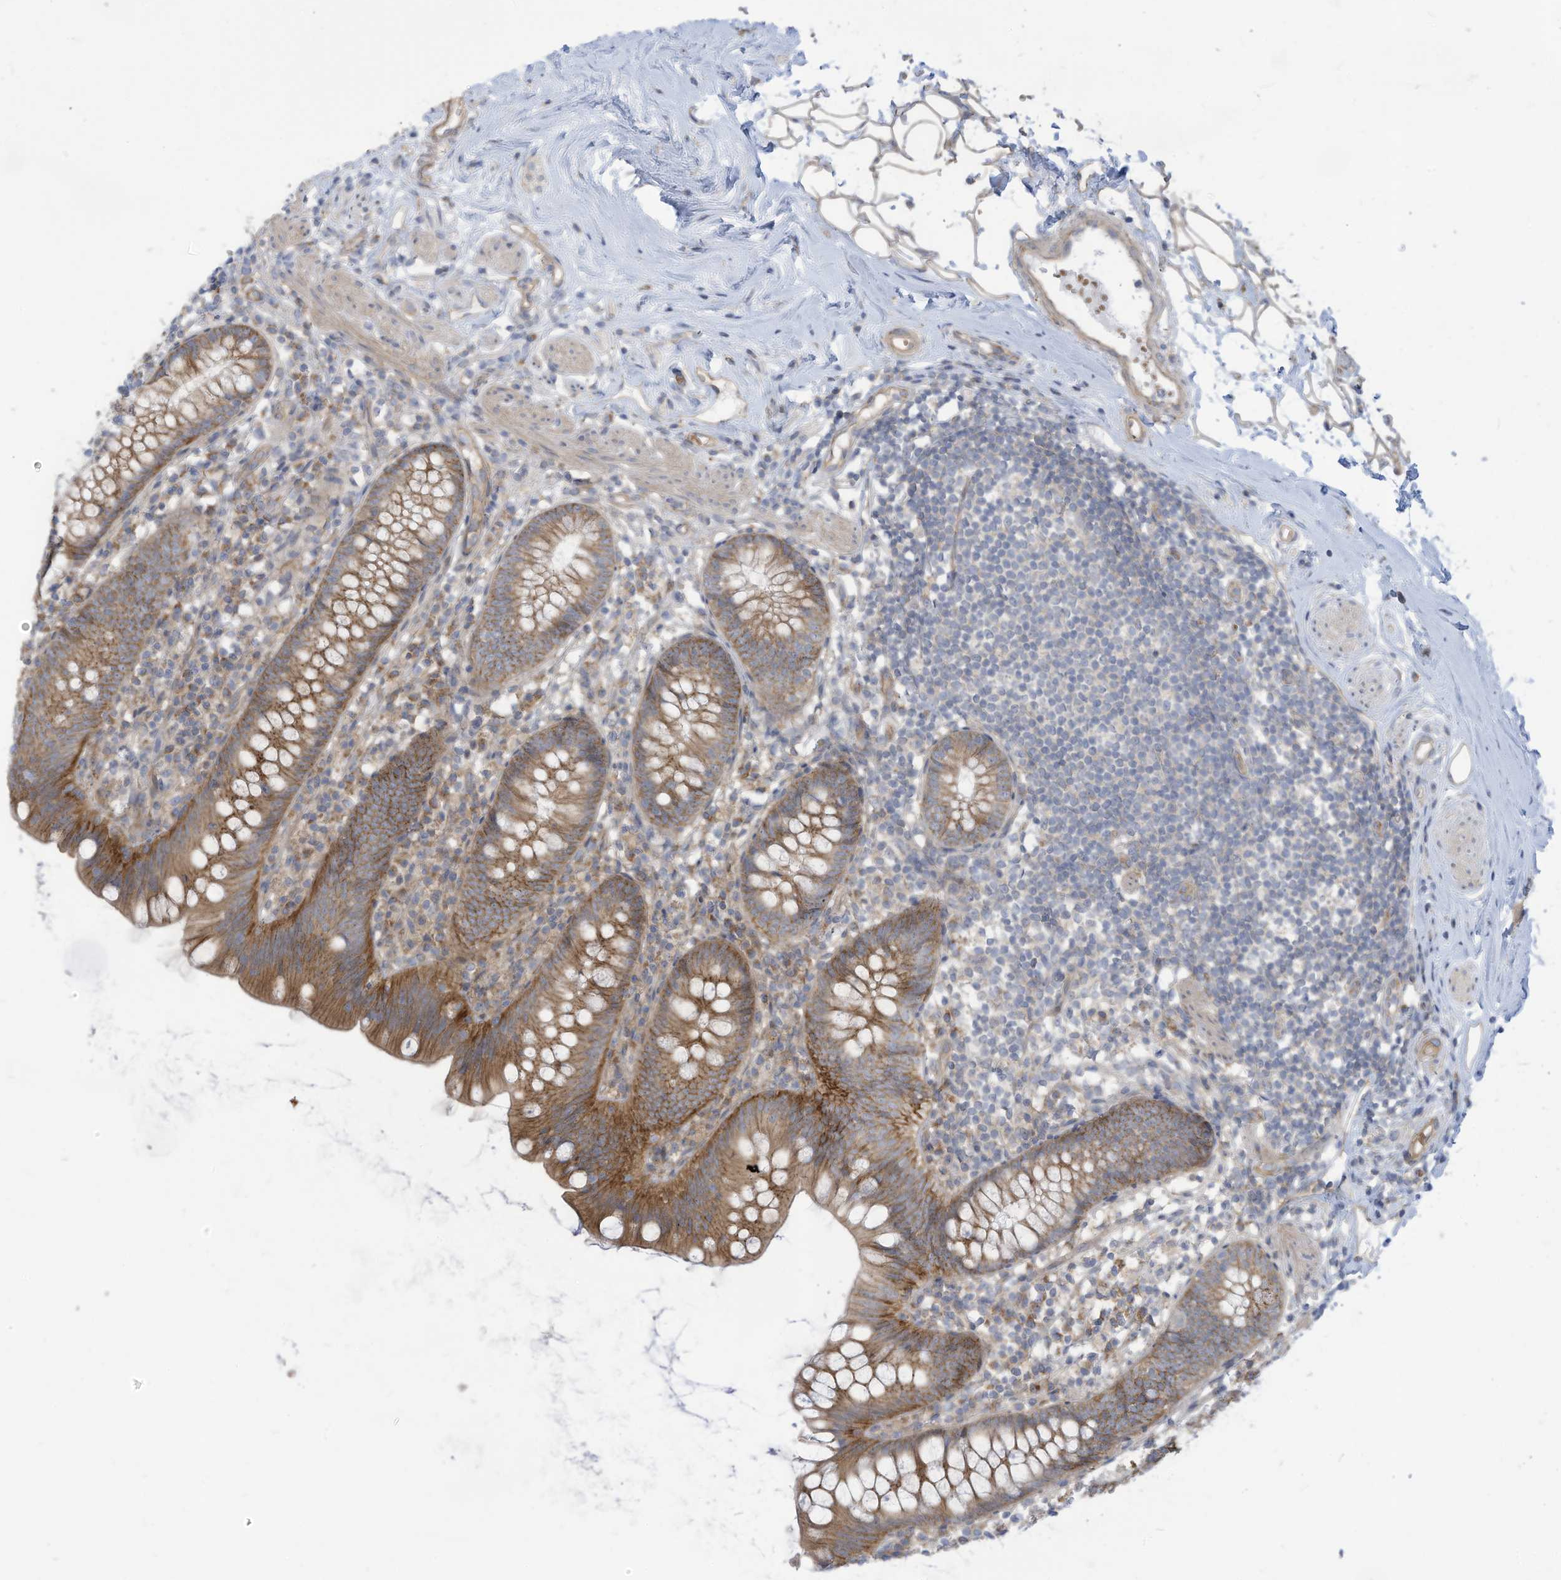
{"staining": {"intensity": "moderate", "quantity": ">75%", "location": "cytoplasmic/membranous"}, "tissue": "appendix", "cell_type": "Glandular cells", "image_type": "normal", "snomed": [{"axis": "morphology", "description": "Normal tissue, NOS"}, {"axis": "topography", "description": "Appendix"}], "caption": "Normal appendix displays moderate cytoplasmic/membranous staining in about >75% of glandular cells, visualized by immunohistochemistry.", "gene": "ADAT2", "patient": {"sex": "female", "age": 62}}